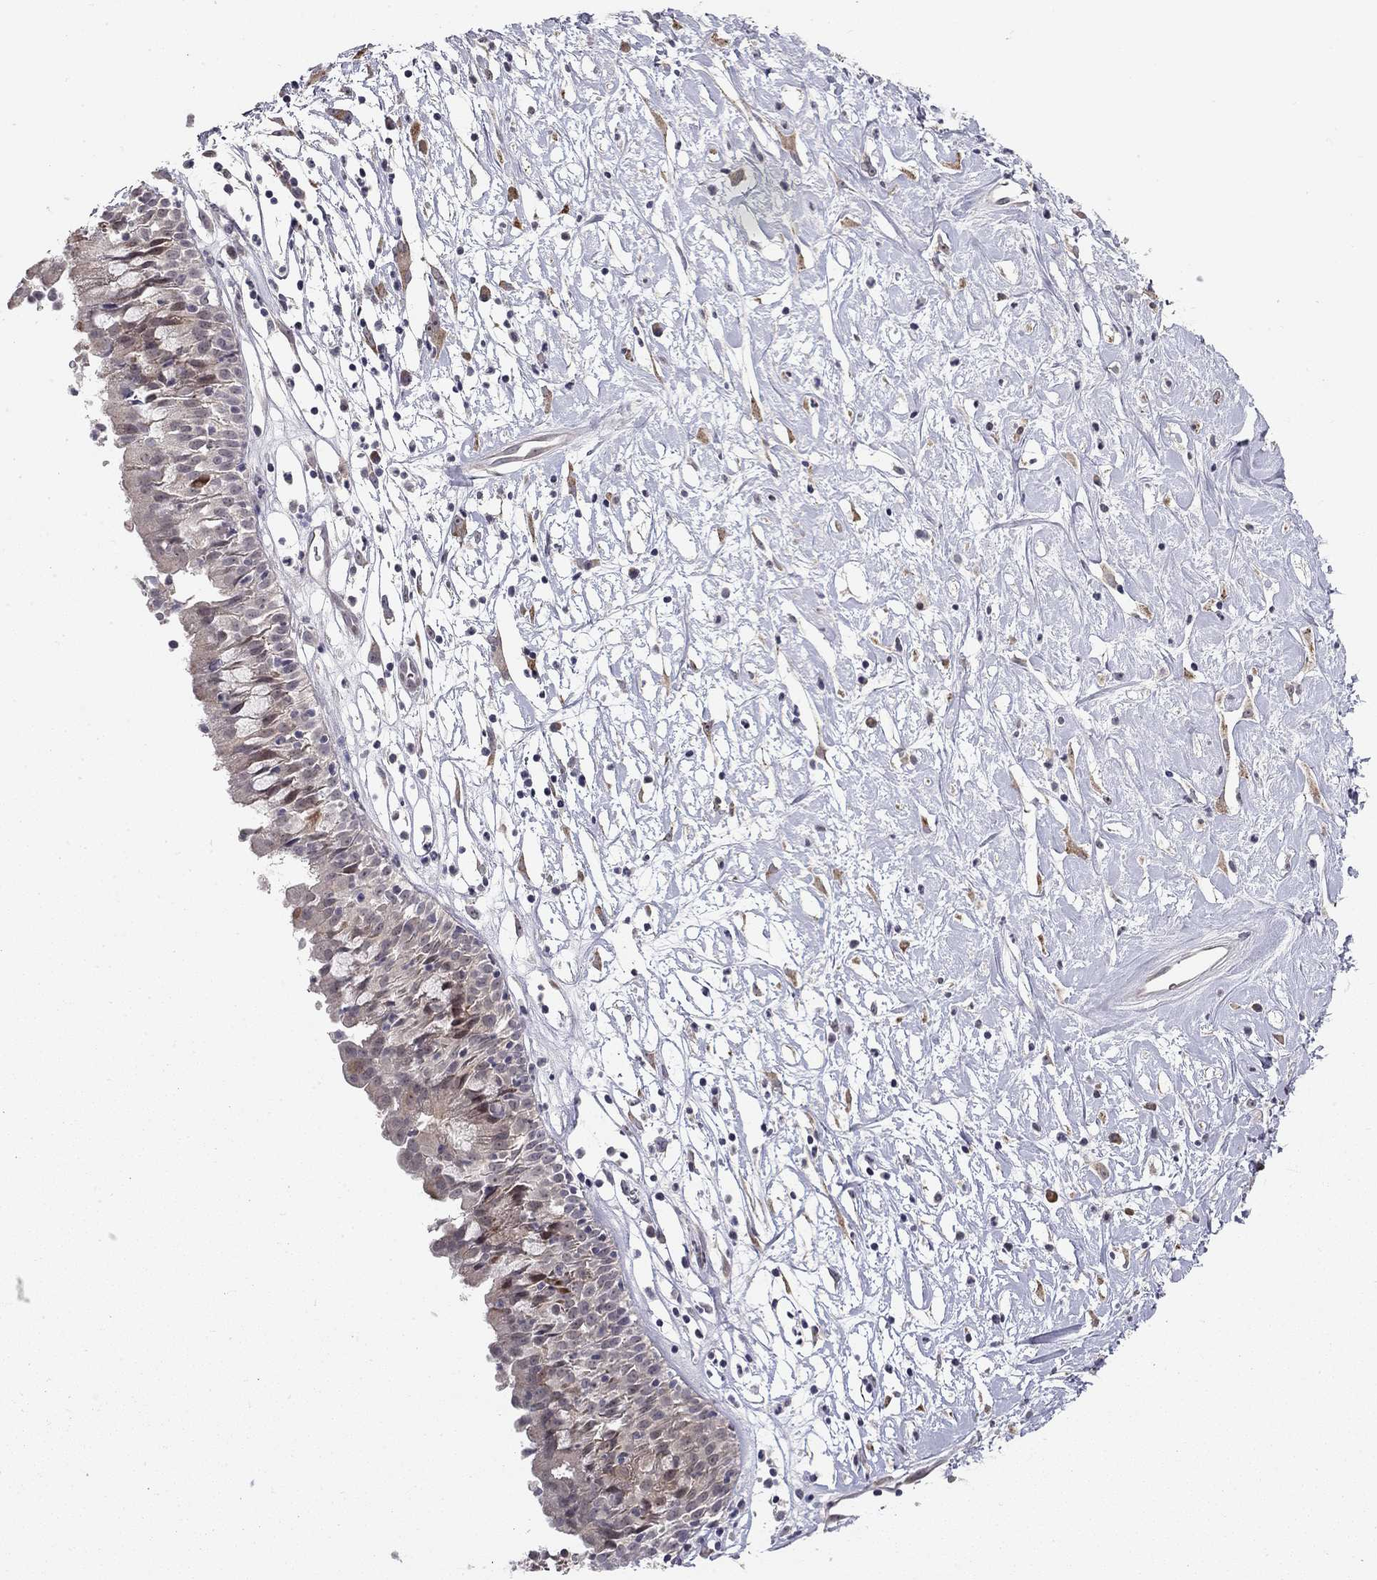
{"staining": {"intensity": "negative", "quantity": "none", "location": "none"}, "tissue": "nasopharynx", "cell_type": "Respiratory epithelial cells", "image_type": "normal", "snomed": [{"axis": "morphology", "description": "Normal tissue, NOS"}, {"axis": "topography", "description": "Nasopharynx"}], "caption": "The IHC micrograph has no significant staining in respiratory epithelial cells of nasopharynx. (IHC, brightfield microscopy, high magnification).", "gene": "STXBP6", "patient": {"sex": "male", "age": 9}}